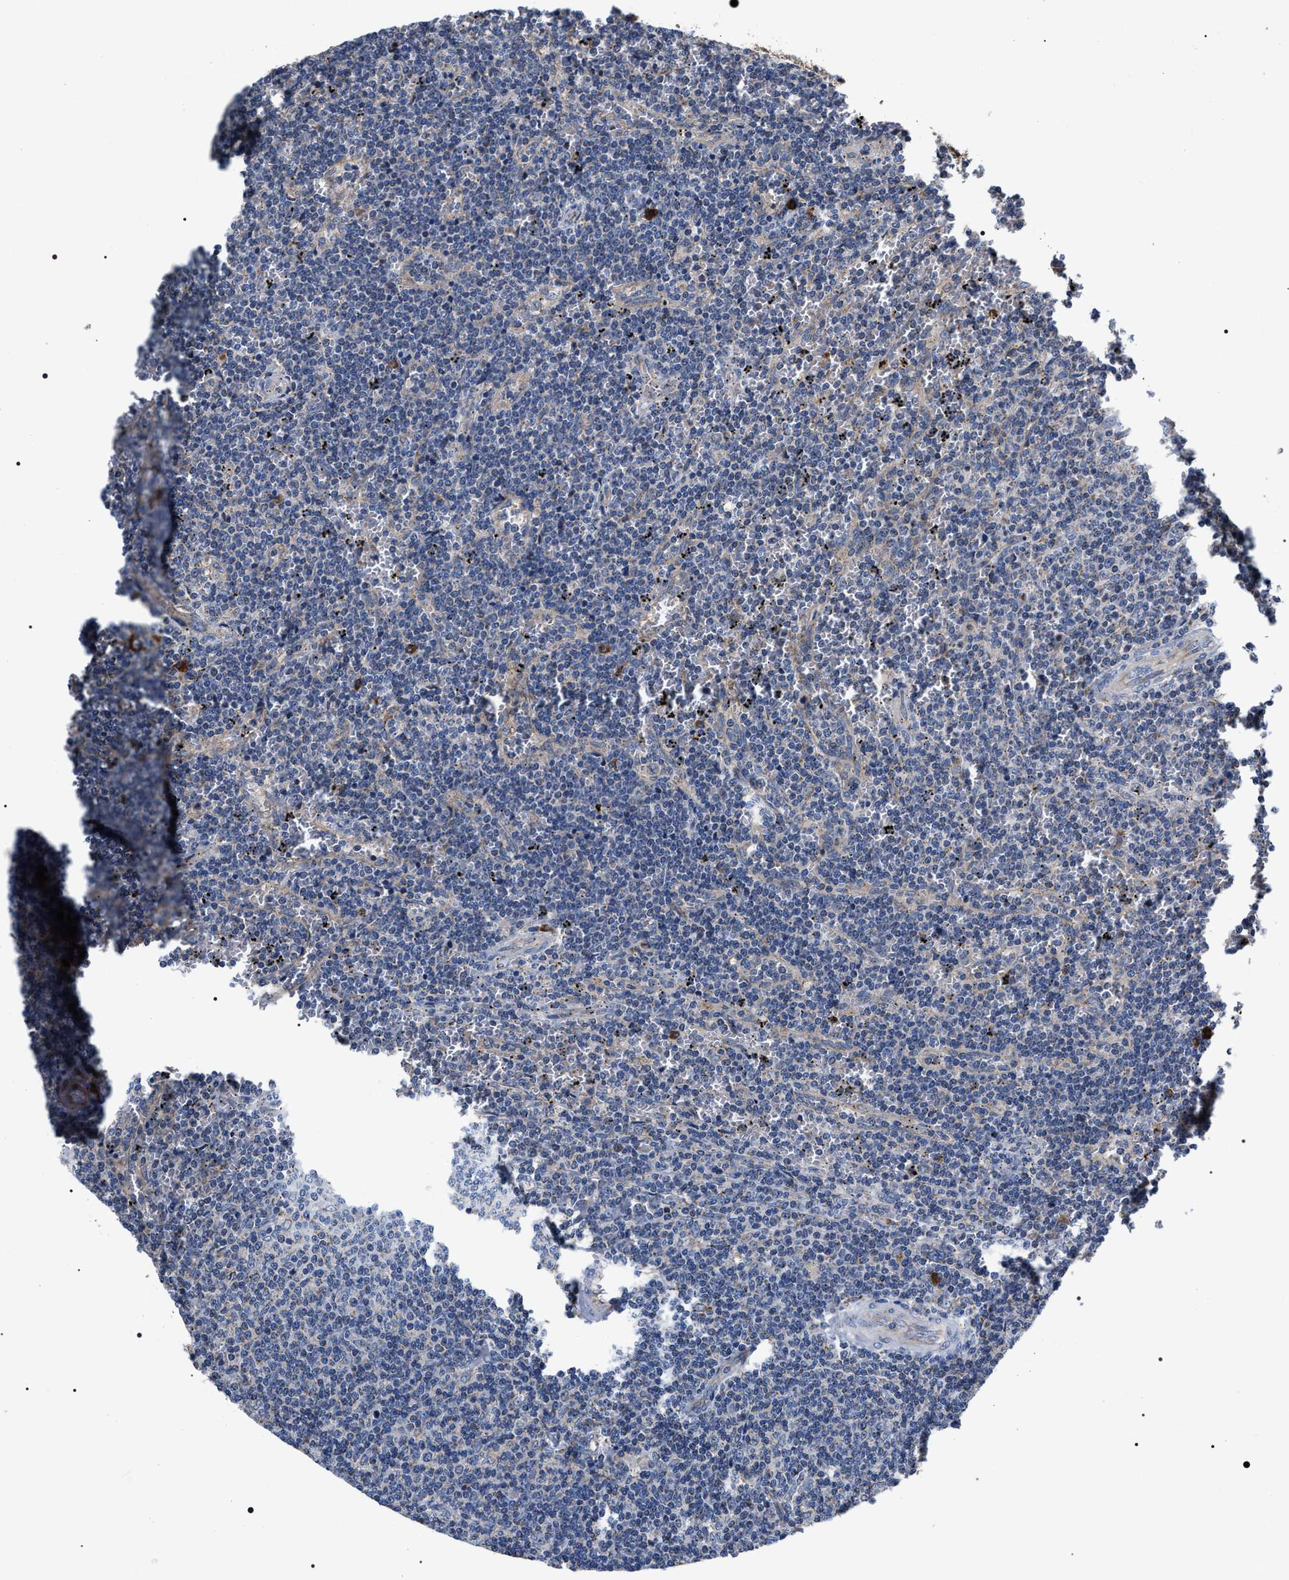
{"staining": {"intensity": "negative", "quantity": "none", "location": "none"}, "tissue": "lymphoma", "cell_type": "Tumor cells", "image_type": "cancer", "snomed": [{"axis": "morphology", "description": "Malignant lymphoma, non-Hodgkin's type, Low grade"}, {"axis": "topography", "description": "Spleen"}], "caption": "Immunohistochemistry image of neoplastic tissue: lymphoma stained with DAB (3,3'-diaminobenzidine) exhibits no significant protein staining in tumor cells.", "gene": "MACC1", "patient": {"sex": "female", "age": 50}}